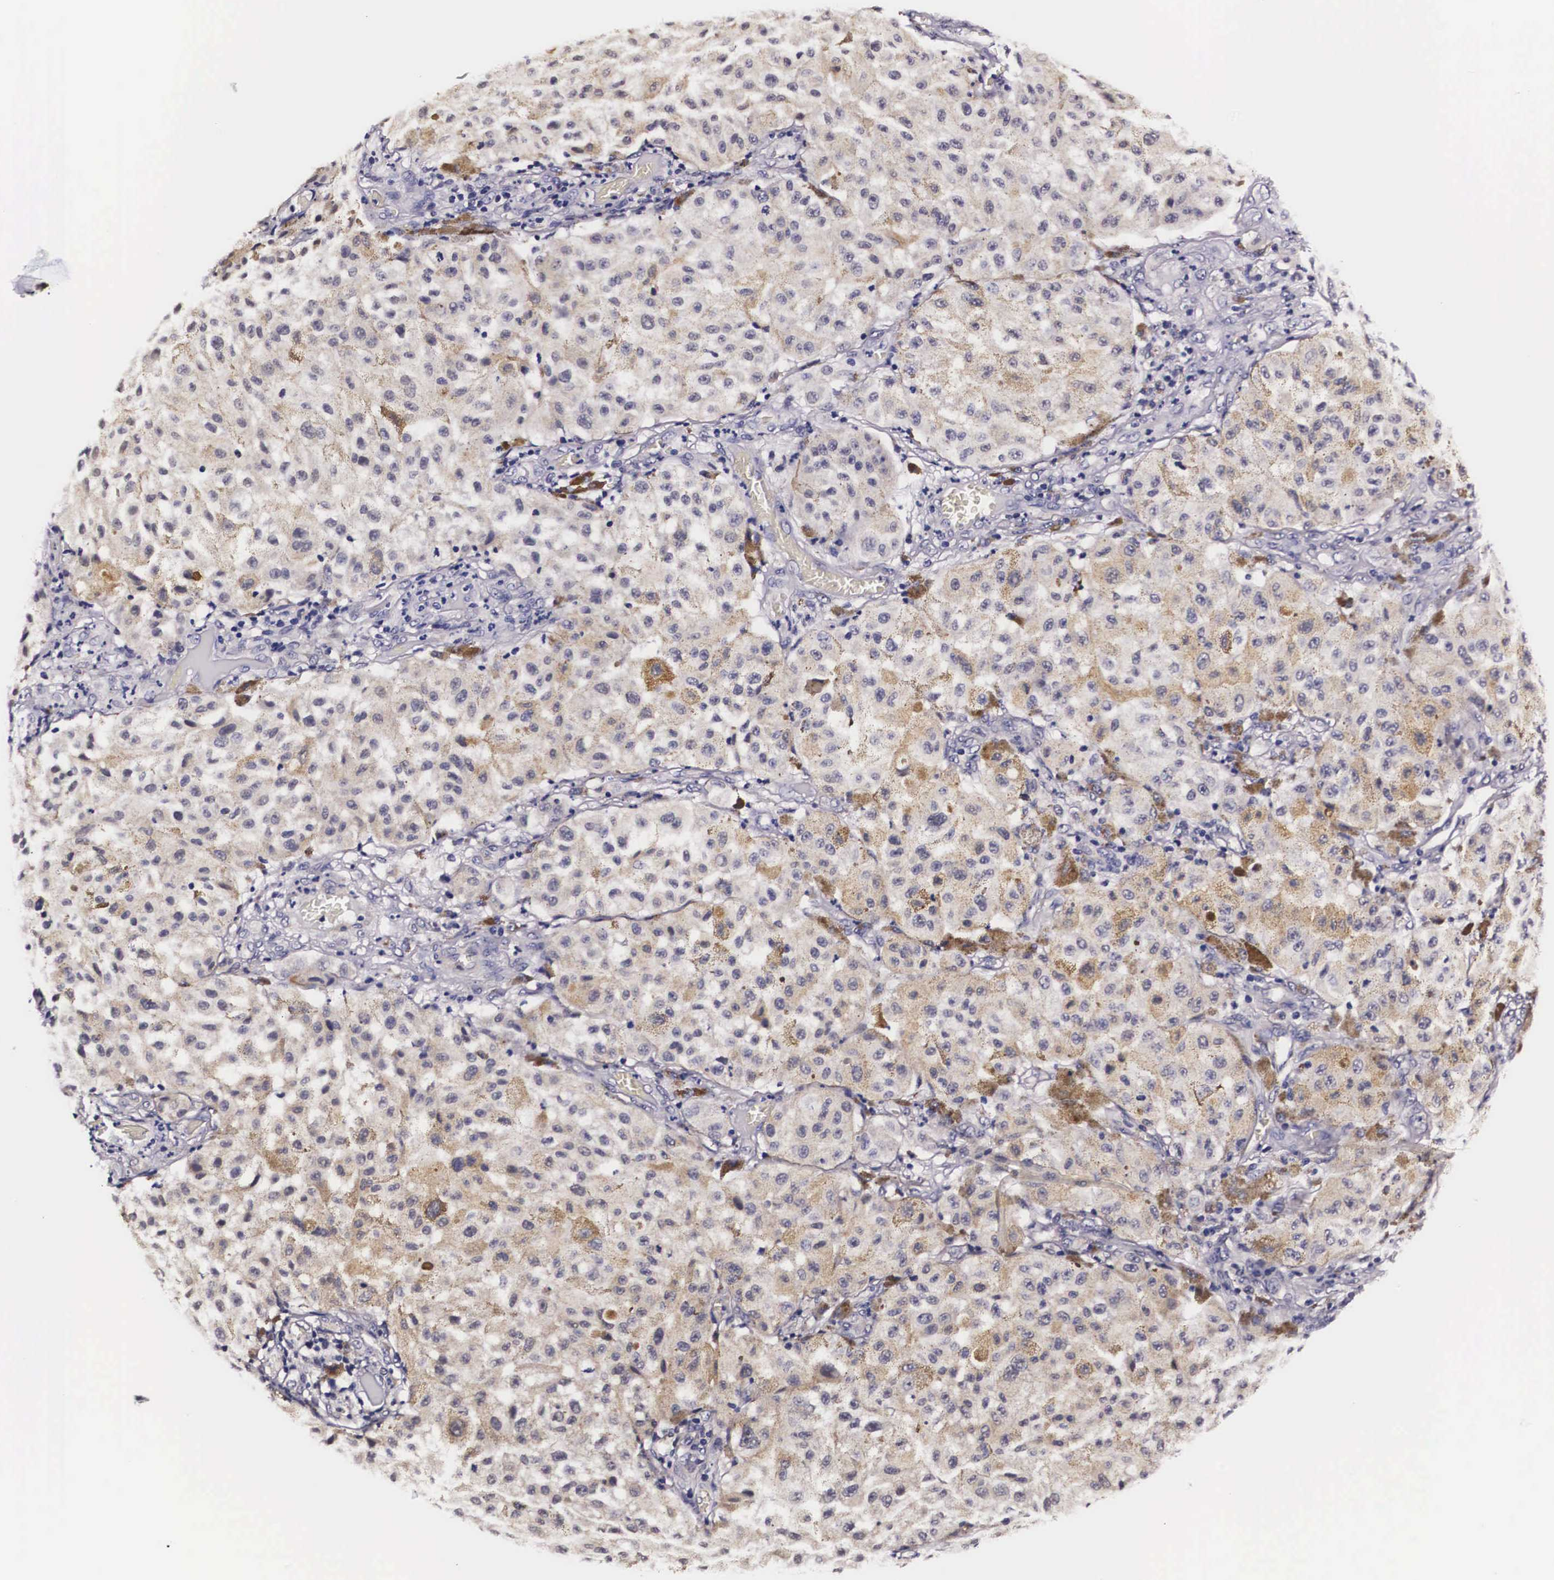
{"staining": {"intensity": "moderate", "quantity": "25%-75%", "location": "cytoplasmic/membranous"}, "tissue": "melanoma", "cell_type": "Tumor cells", "image_type": "cancer", "snomed": [{"axis": "morphology", "description": "Malignant melanoma, NOS"}, {"axis": "topography", "description": "Skin"}], "caption": "High-magnification brightfield microscopy of malignant melanoma stained with DAB (3,3'-diaminobenzidine) (brown) and counterstained with hematoxylin (blue). tumor cells exhibit moderate cytoplasmic/membranous expression is seen in approximately25%-75% of cells. The staining is performed using DAB (3,3'-diaminobenzidine) brown chromogen to label protein expression. The nuclei are counter-stained blue using hematoxylin.", "gene": "PHETA2", "patient": {"sex": "female", "age": 64}}